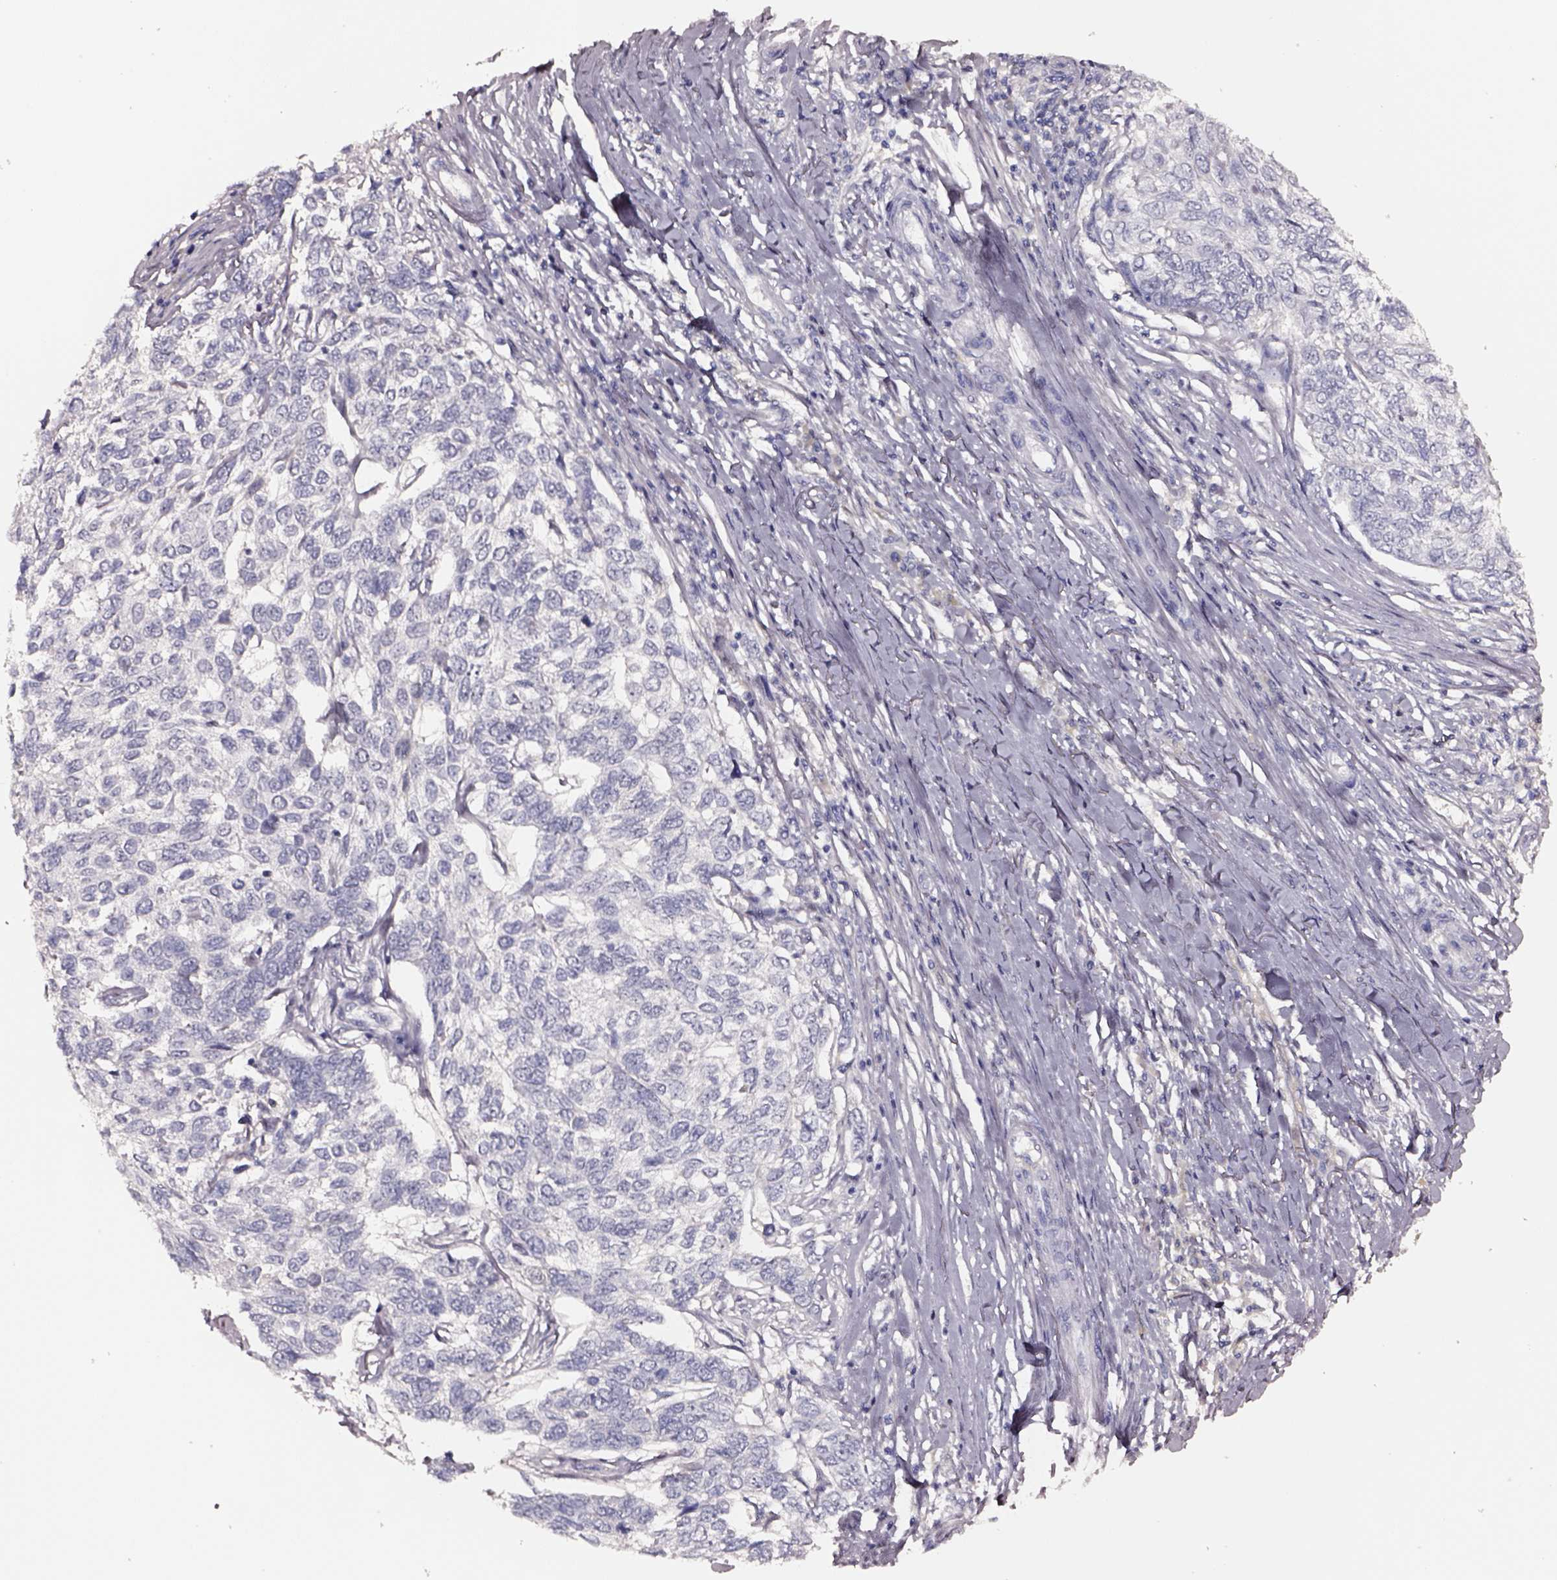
{"staining": {"intensity": "negative", "quantity": "none", "location": "none"}, "tissue": "skin cancer", "cell_type": "Tumor cells", "image_type": "cancer", "snomed": [{"axis": "morphology", "description": "Basal cell carcinoma"}, {"axis": "topography", "description": "Skin"}], "caption": "A micrograph of skin cancer (basal cell carcinoma) stained for a protein demonstrates no brown staining in tumor cells.", "gene": "SMIM17", "patient": {"sex": "female", "age": 65}}